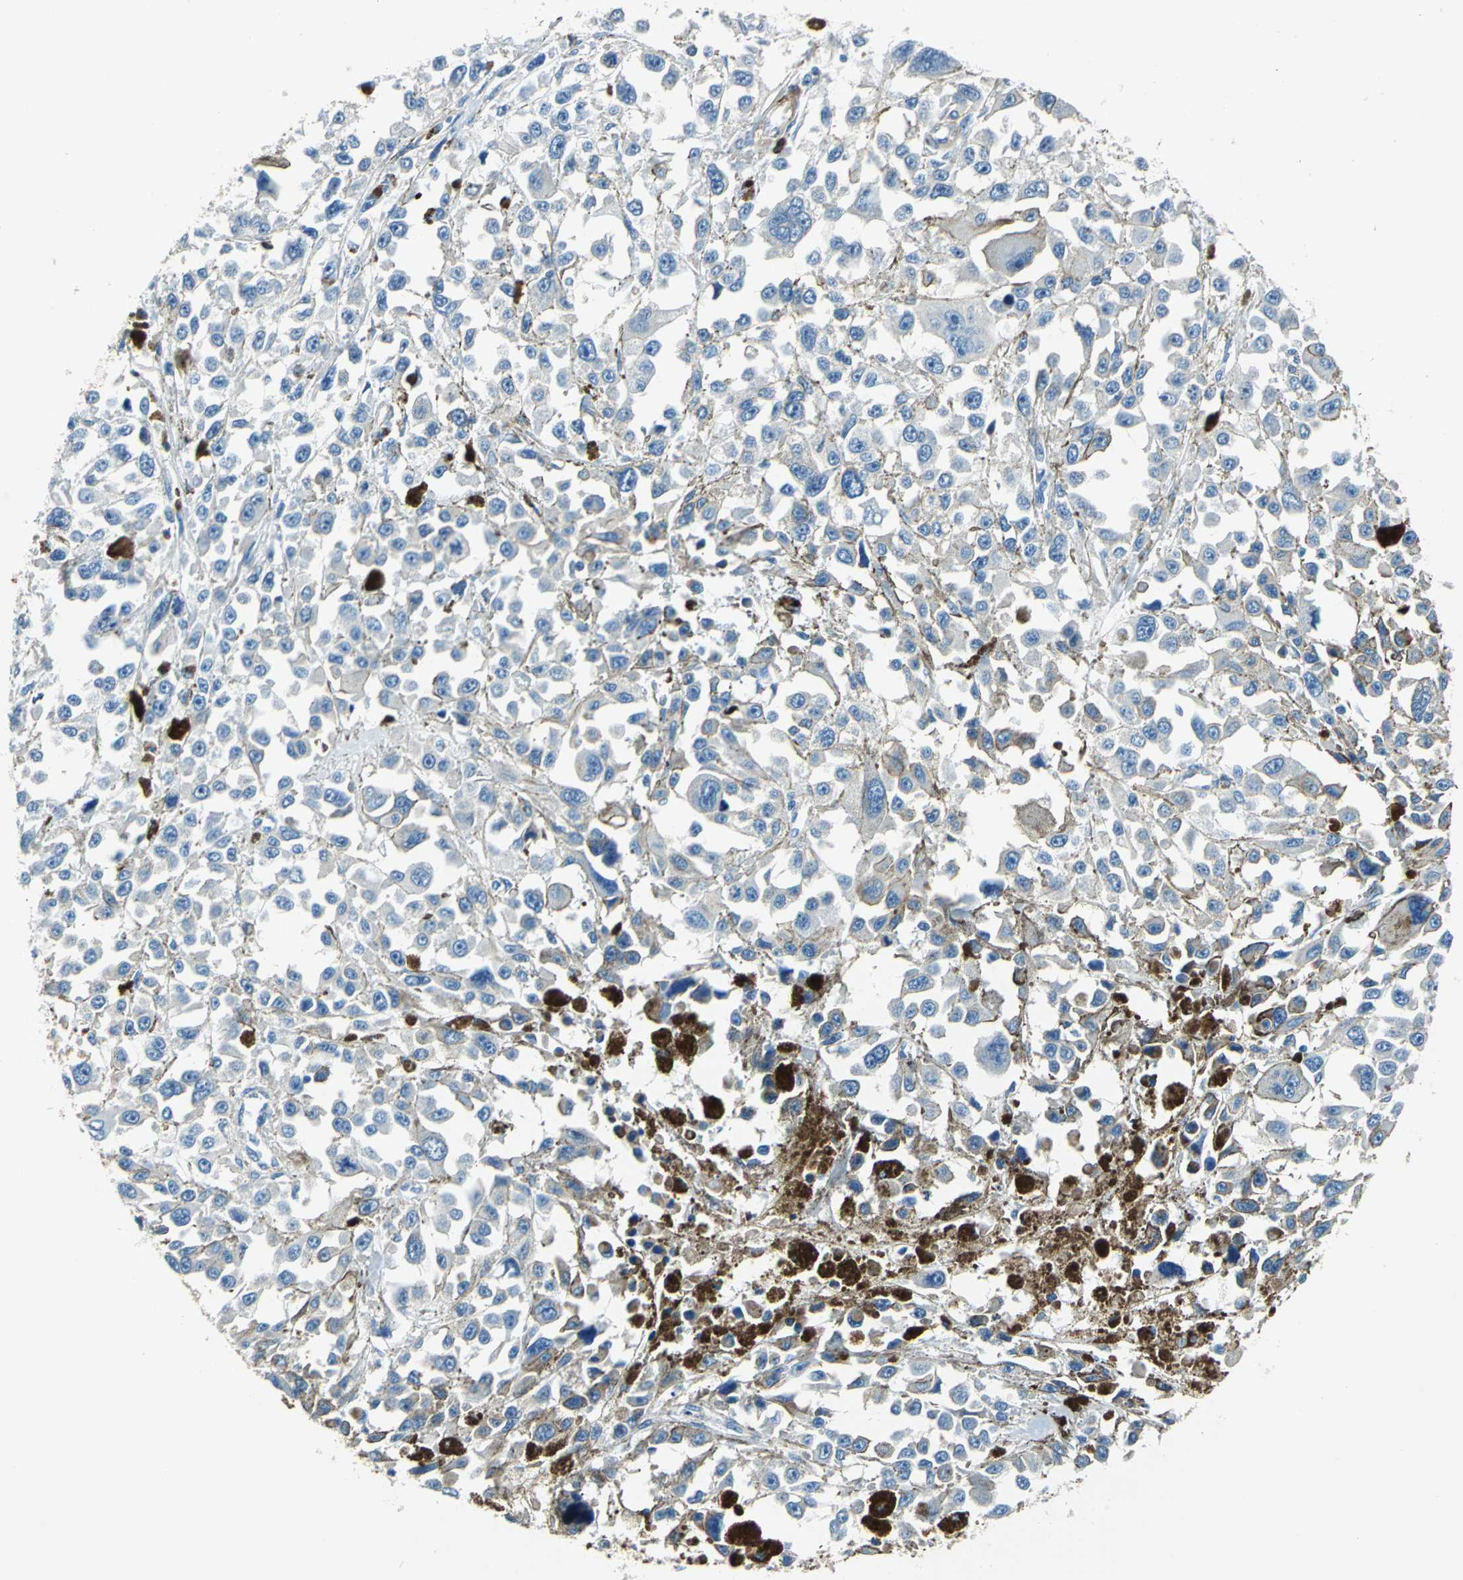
{"staining": {"intensity": "negative", "quantity": "none", "location": "none"}, "tissue": "melanoma", "cell_type": "Tumor cells", "image_type": "cancer", "snomed": [{"axis": "morphology", "description": "Malignant melanoma, Metastatic site"}, {"axis": "topography", "description": "Lymph node"}], "caption": "Immunohistochemistry histopathology image of melanoma stained for a protein (brown), which reveals no staining in tumor cells. (DAB IHC with hematoxylin counter stain).", "gene": "AKAP12", "patient": {"sex": "male", "age": 59}}